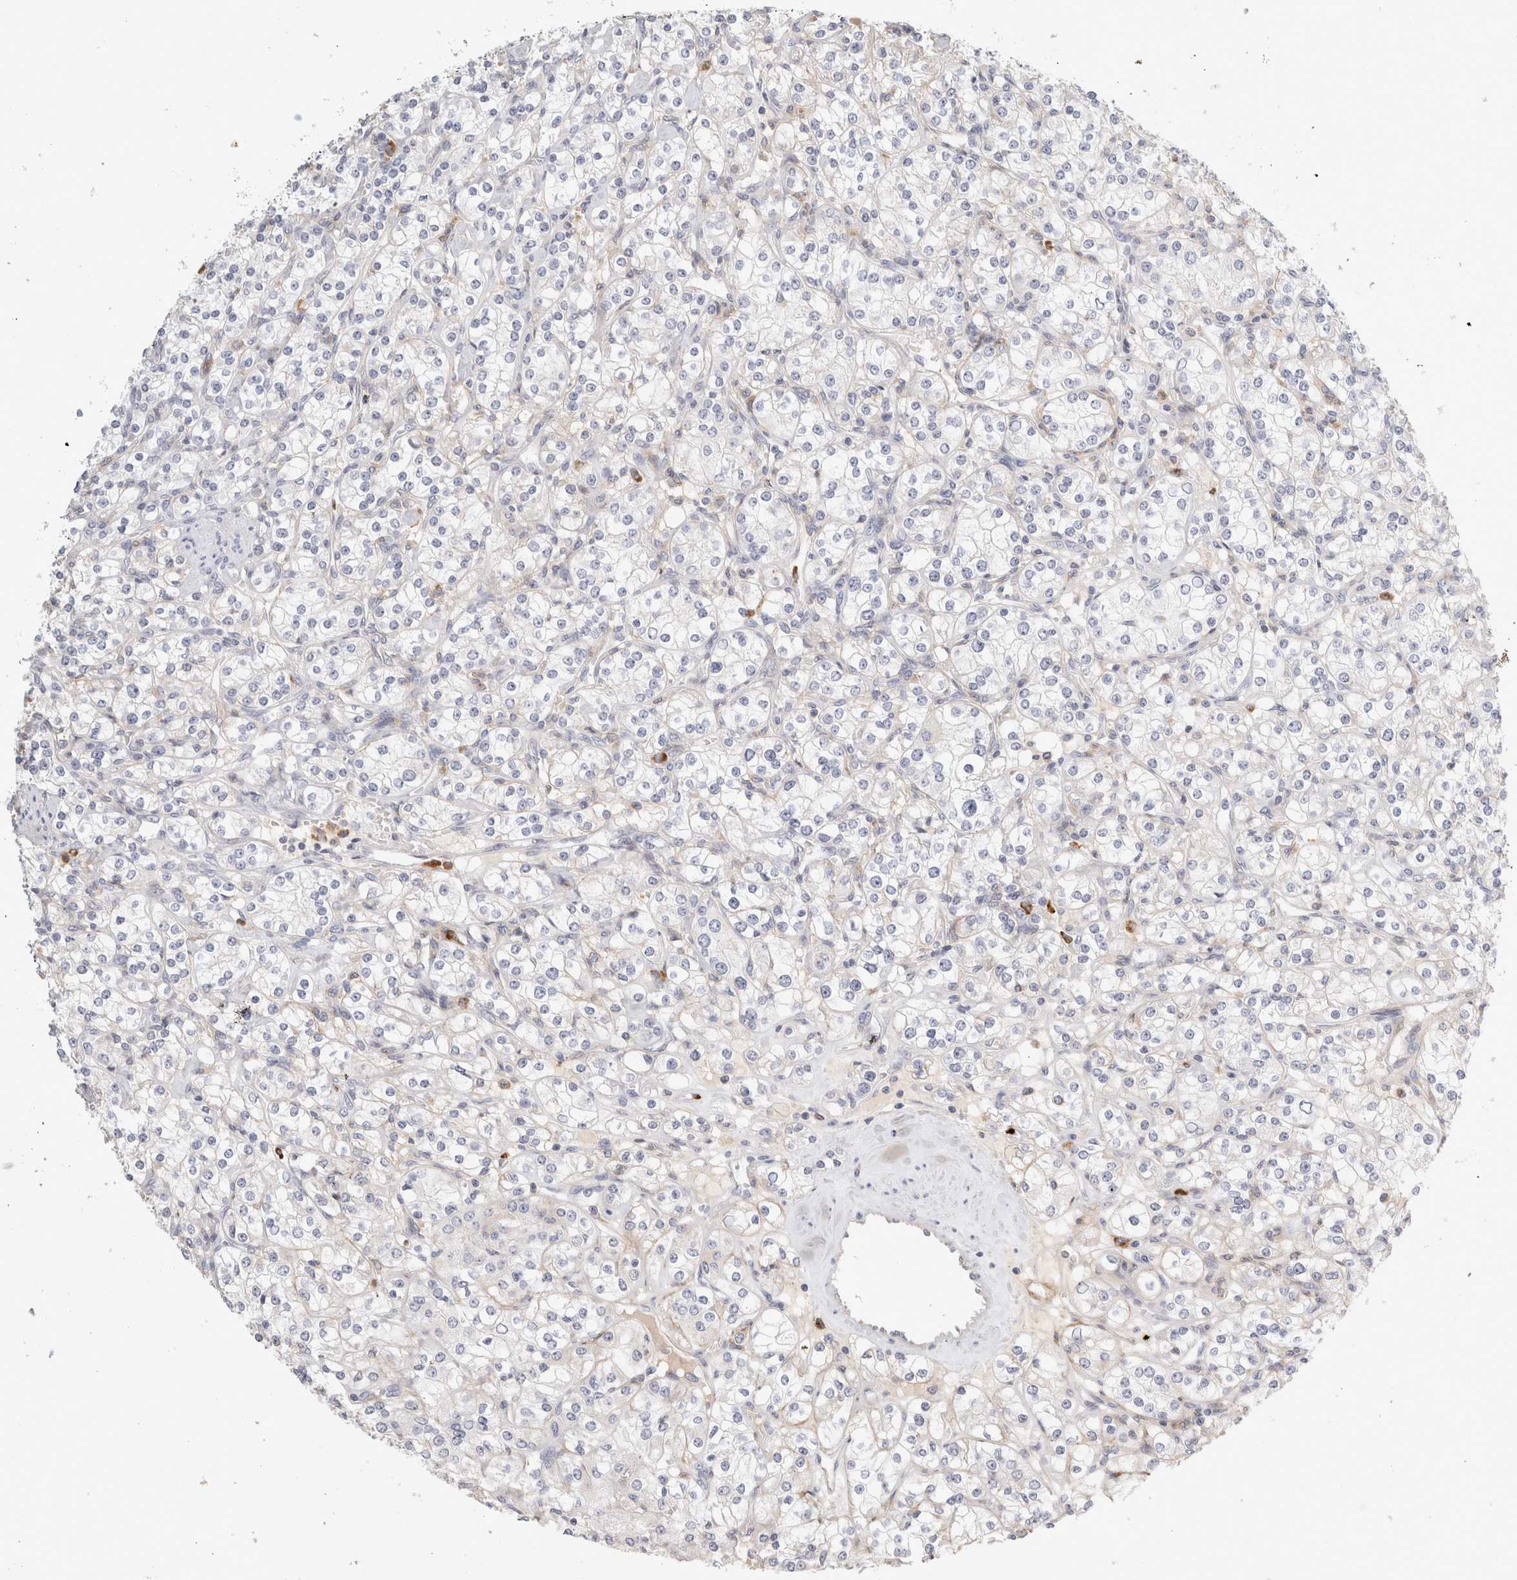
{"staining": {"intensity": "negative", "quantity": "none", "location": "none"}, "tissue": "renal cancer", "cell_type": "Tumor cells", "image_type": "cancer", "snomed": [{"axis": "morphology", "description": "Adenocarcinoma, NOS"}, {"axis": "topography", "description": "Kidney"}], "caption": "Human renal adenocarcinoma stained for a protein using immunohistochemistry (IHC) shows no expression in tumor cells.", "gene": "FGL2", "patient": {"sex": "male", "age": 77}}